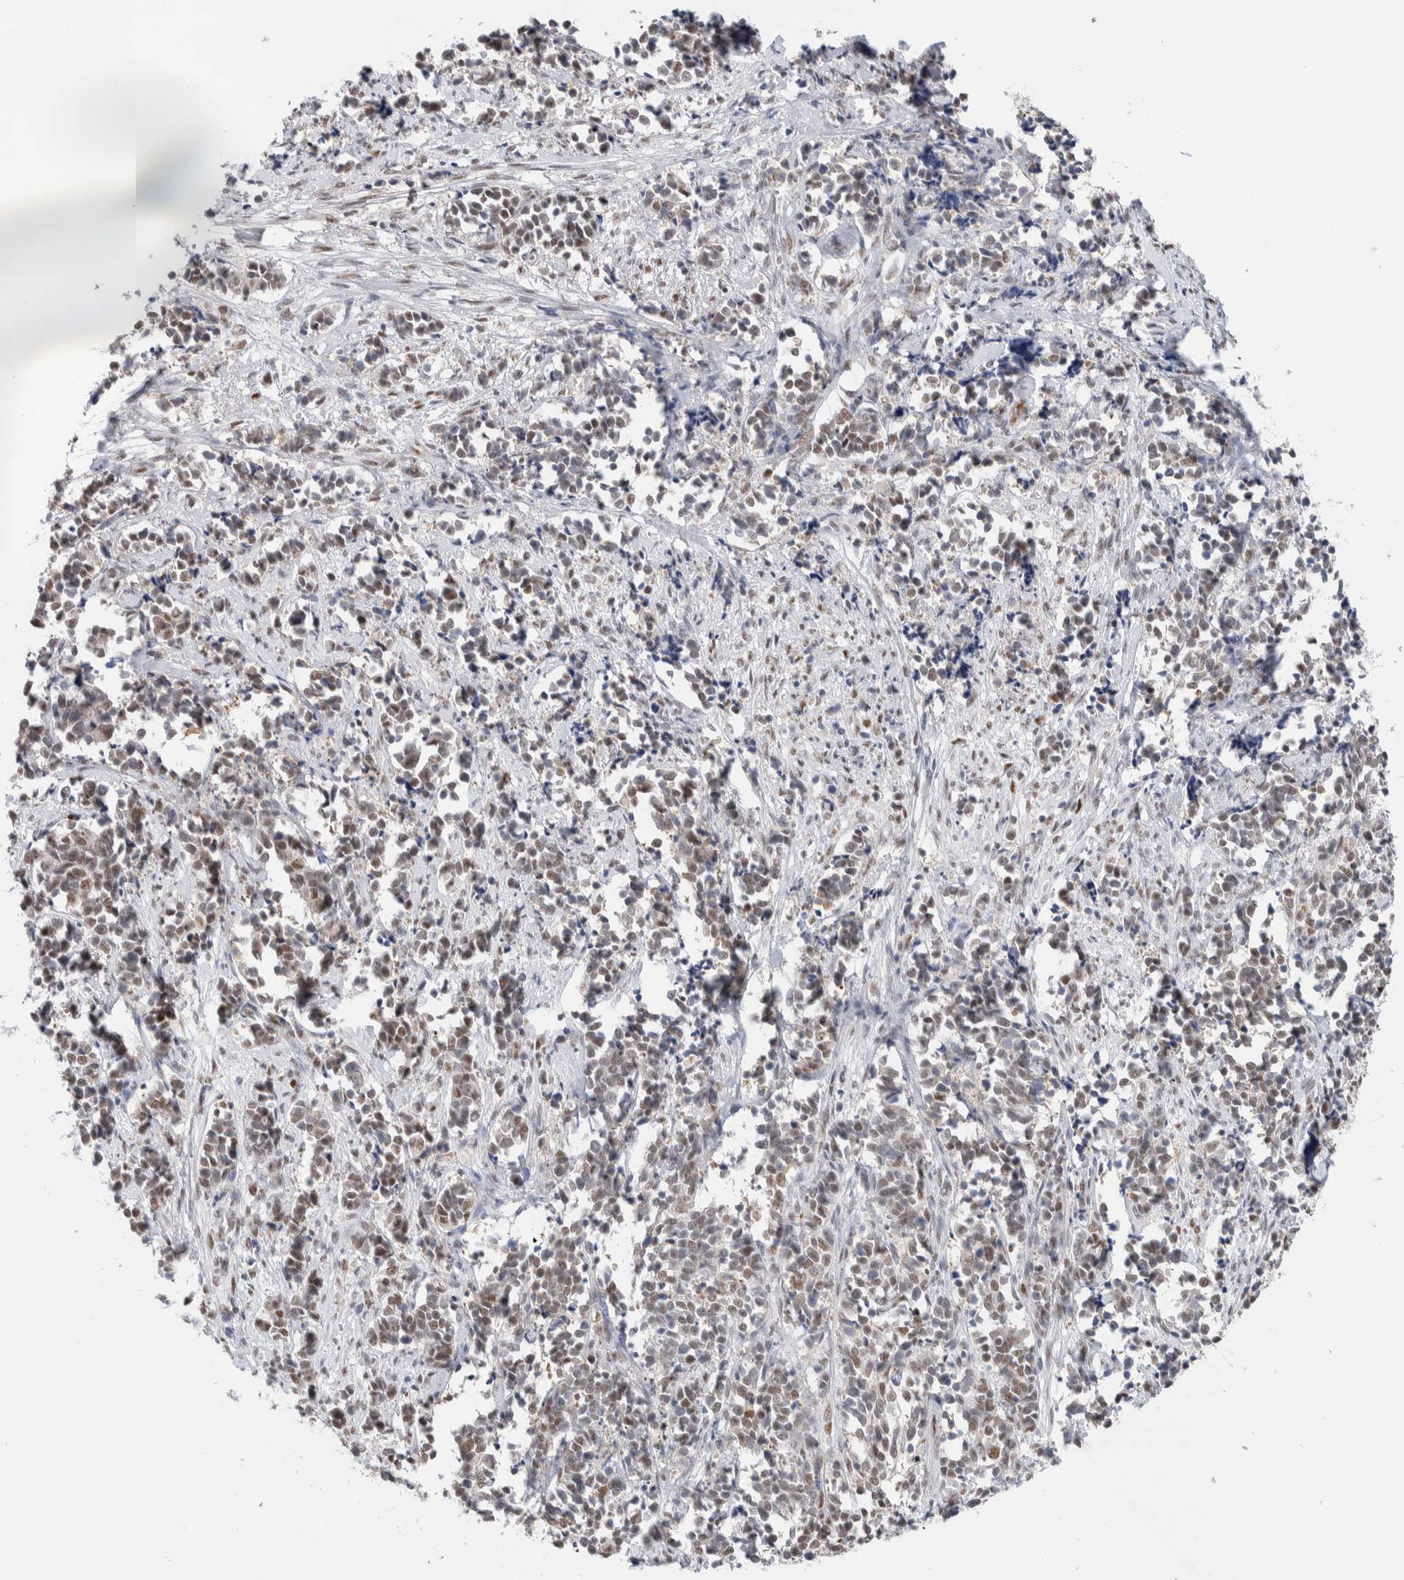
{"staining": {"intensity": "weak", "quantity": ">75%", "location": "nuclear"}, "tissue": "cervical cancer", "cell_type": "Tumor cells", "image_type": "cancer", "snomed": [{"axis": "morphology", "description": "Normal tissue, NOS"}, {"axis": "morphology", "description": "Squamous cell carcinoma, NOS"}, {"axis": "topography", "description": "Cervix"}], "caption": "Immunohistochemical staining of cervical cancer (squamous cell carcinoma) reveals low levels of weak nuclear protein staining in approximately >75% of tumor cells.", "gene": "PRMT1", "patient": {"sex": "female", "age": 35}}